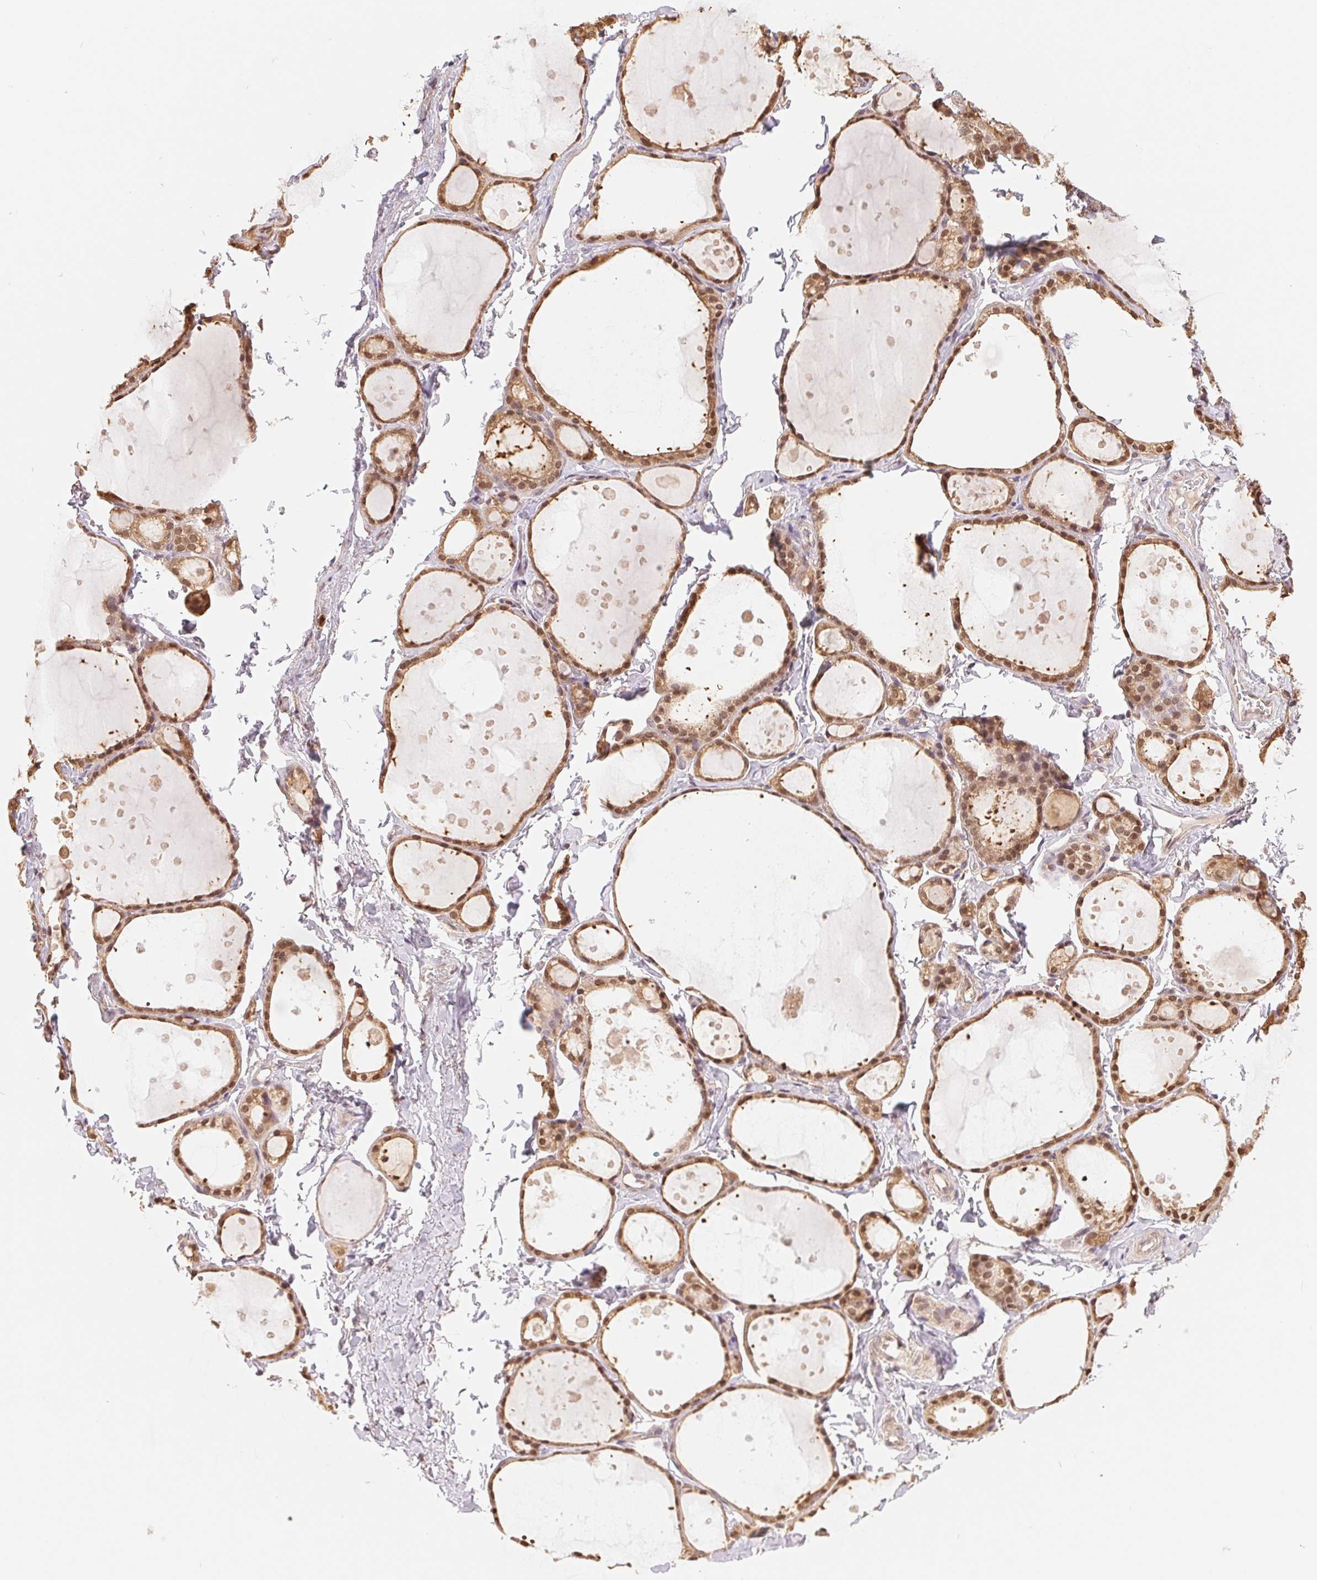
{"staining": {"intensity": "moderate", "quantity": ">75%", "location": "cytoplasmic/membranous,nuclear"}, "tissue": "thyroid gland", "cell_type": "Glandular cells", "image_type": "normal", "snomed": [{"axis": "morphology", "description": "Normal tissue, NOS"}, {"axis": "topography", "description": "Thyroid gland"}], "caption": "Thyroid gland stained with DAB immunohistochemistry demonstrates medium levels of moderate cytoplasmic/membranous,nuclear positivity in about >75% of glandular cells.", "gene": "CDC123", "patient": {"sex": "male", "age": 68}}